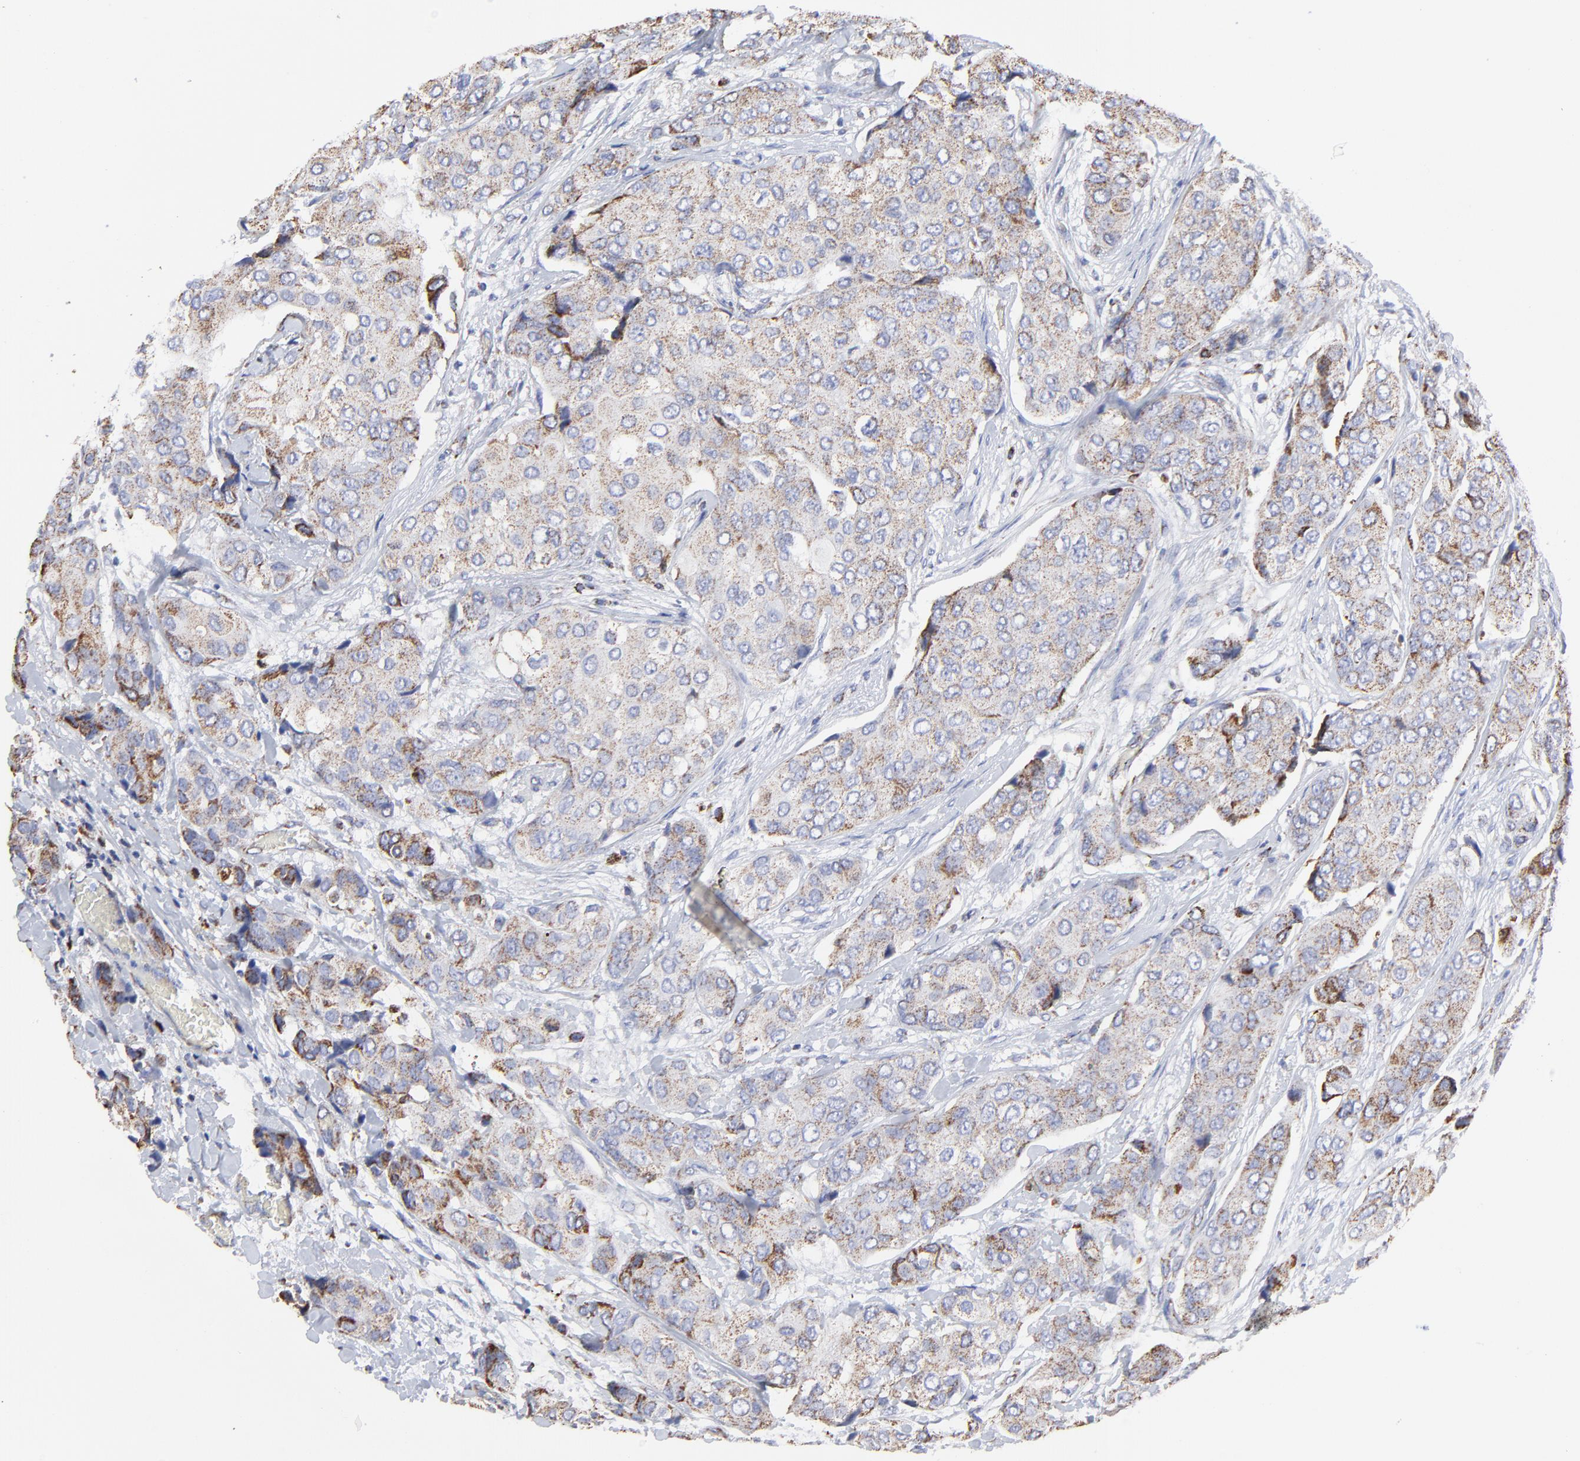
{"staining": {"intensity": "strong", "quantity": "<25%", "location": "cytoplasmic/membranous"}, "tissue": "breast cancer", "cell_type": "Tumor cells", "image_type": "cancer", "snomed": [{"axis": "morphology", "description": "Duct carcinoma"}, {"axis": "topography", "description": "Breast"}], "caption": "DAB (3,3'-diaminobenzidine) immunohistochemical staining of breast cancer (infiltrating ductal carcinoma) reveals strong cytoplasmic/membranous protein expression in about <25% of tumor cells. (IHC, brightfield microscopy, high magnification).", "gene": "PINK1", "patient": {"sex": "female", "age": 68}}